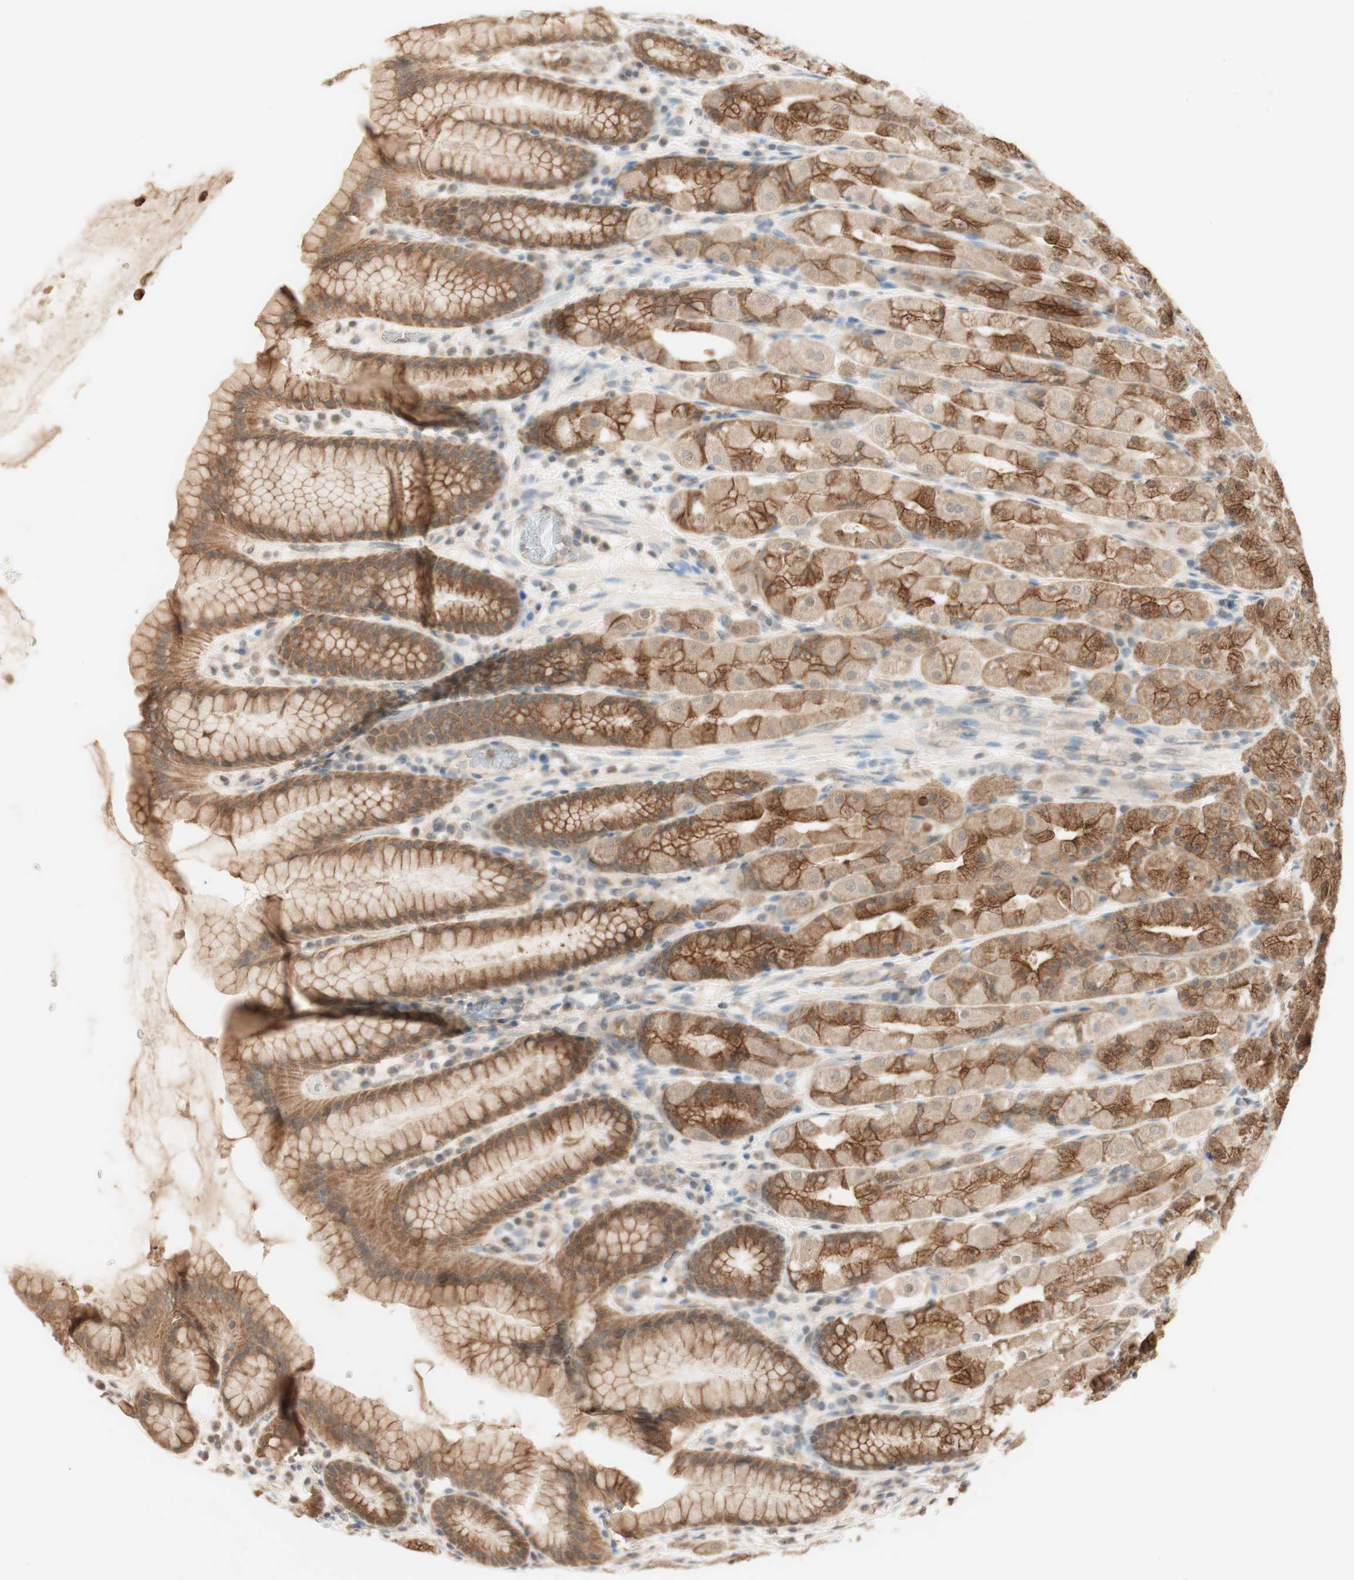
{"staining": {"intensity": "moderate", "quantity": ">75%", "location": "cytoplasmic/membranous"}, "tissue": "stomach", "cell_type": "Glandular cells", "image_type": "normal", "snomed": [{"axis": "morphology", "description": "Normal tissue, NOS"}, {"axis": "topography", "description": "Stomach, upper"}], "caption": "A photomicrograph of human stomach stained for a protein shows moderate cytoplasmic/membranous brown staining in glandular cells. (IHC, brightfield microscopy, high magnification).", "gene": "SPINT2", "patient": {"sex": "male", "age": 68}}